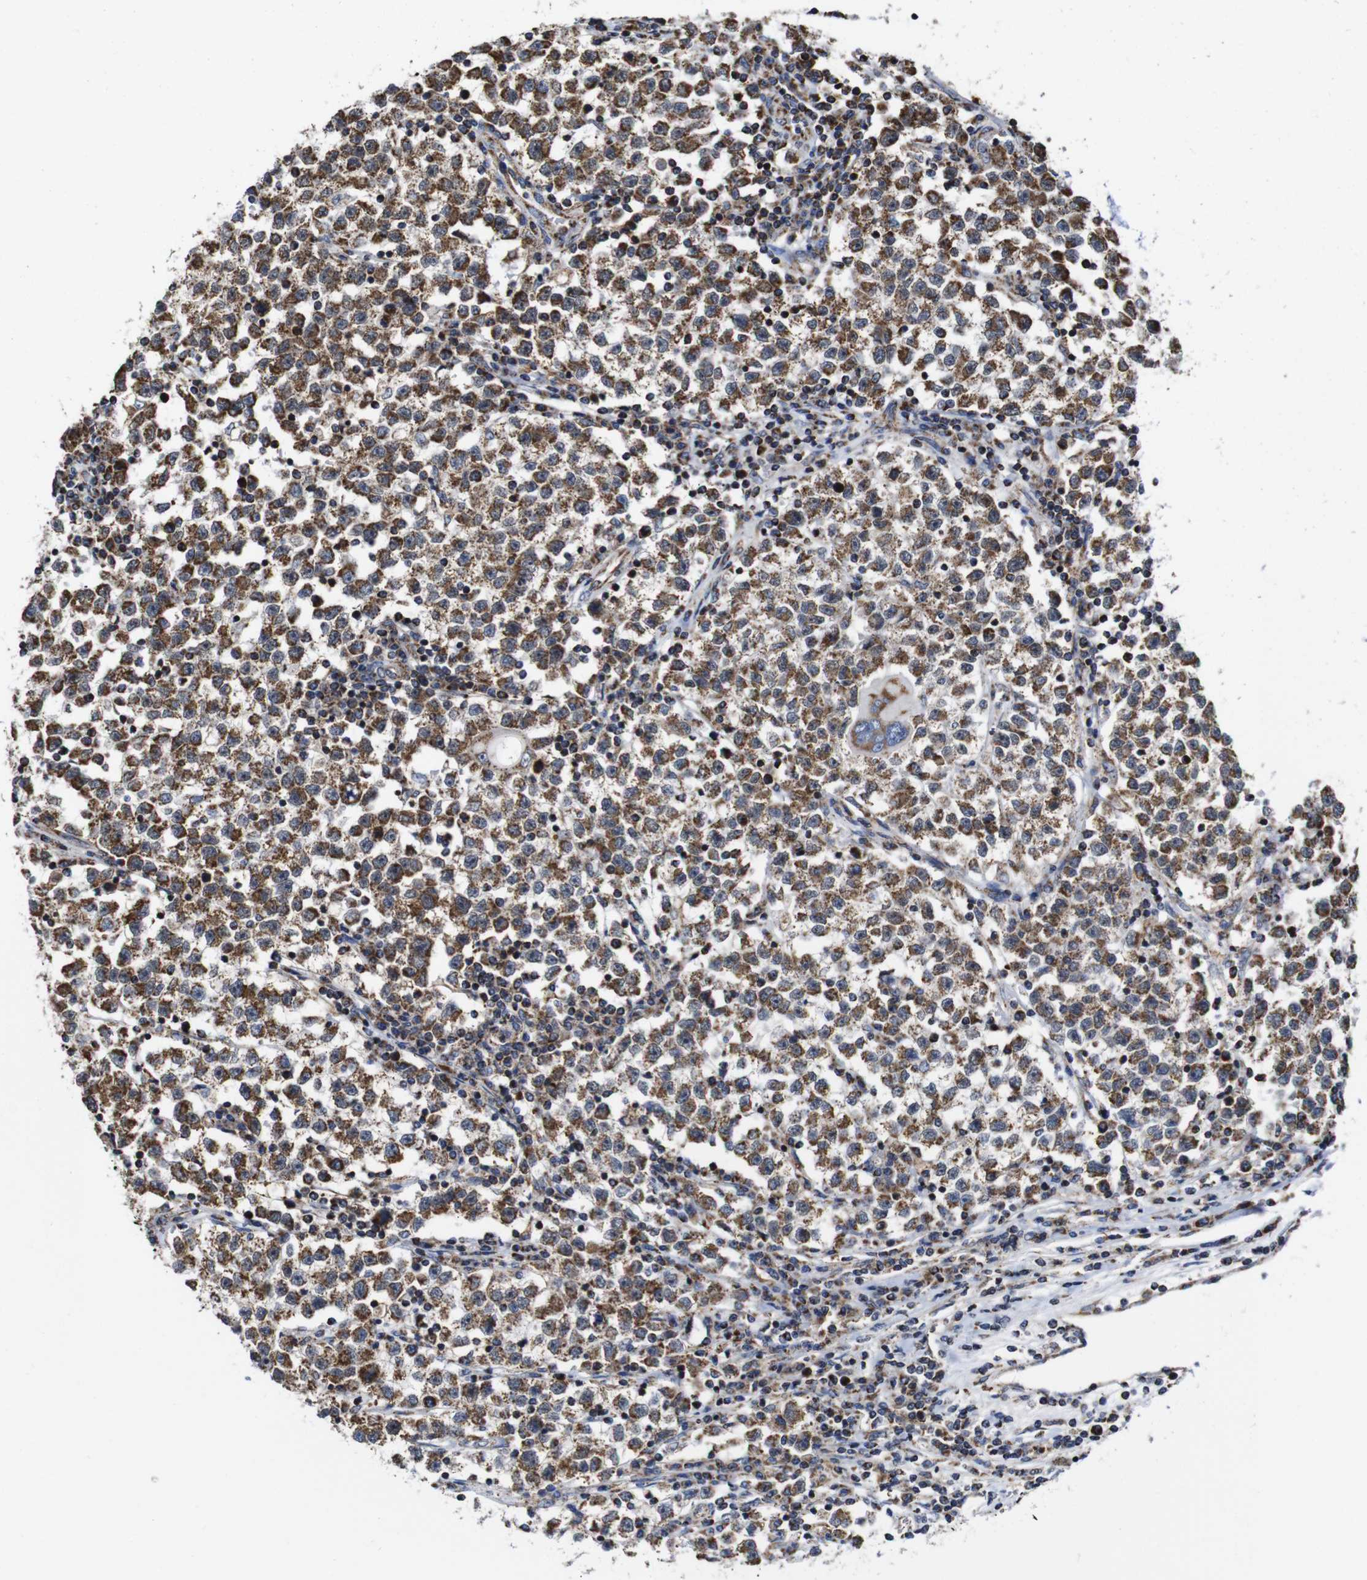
{"staining": {"intensity": "moderate", "quantity": ">75%", "location": "cytoplasmic/membranous"}, "tissue": "testis cancer", "cell_type": "Tumor cells", "image_type": "cancer", "snomed": [{"axis": "morphology", "description": "Seminoma, NOS"}, {"axis": "topography", "description": "Testis"}], "caption": "There is medium levels of moderate cytoplasmic/membranous positivity in tumor cells of testis cancer (seminoma), as demonstrated by immunohistochemical staining (brown color).", "gene": "C17orf80", "patient": {"sex": "male", "age": 22}}